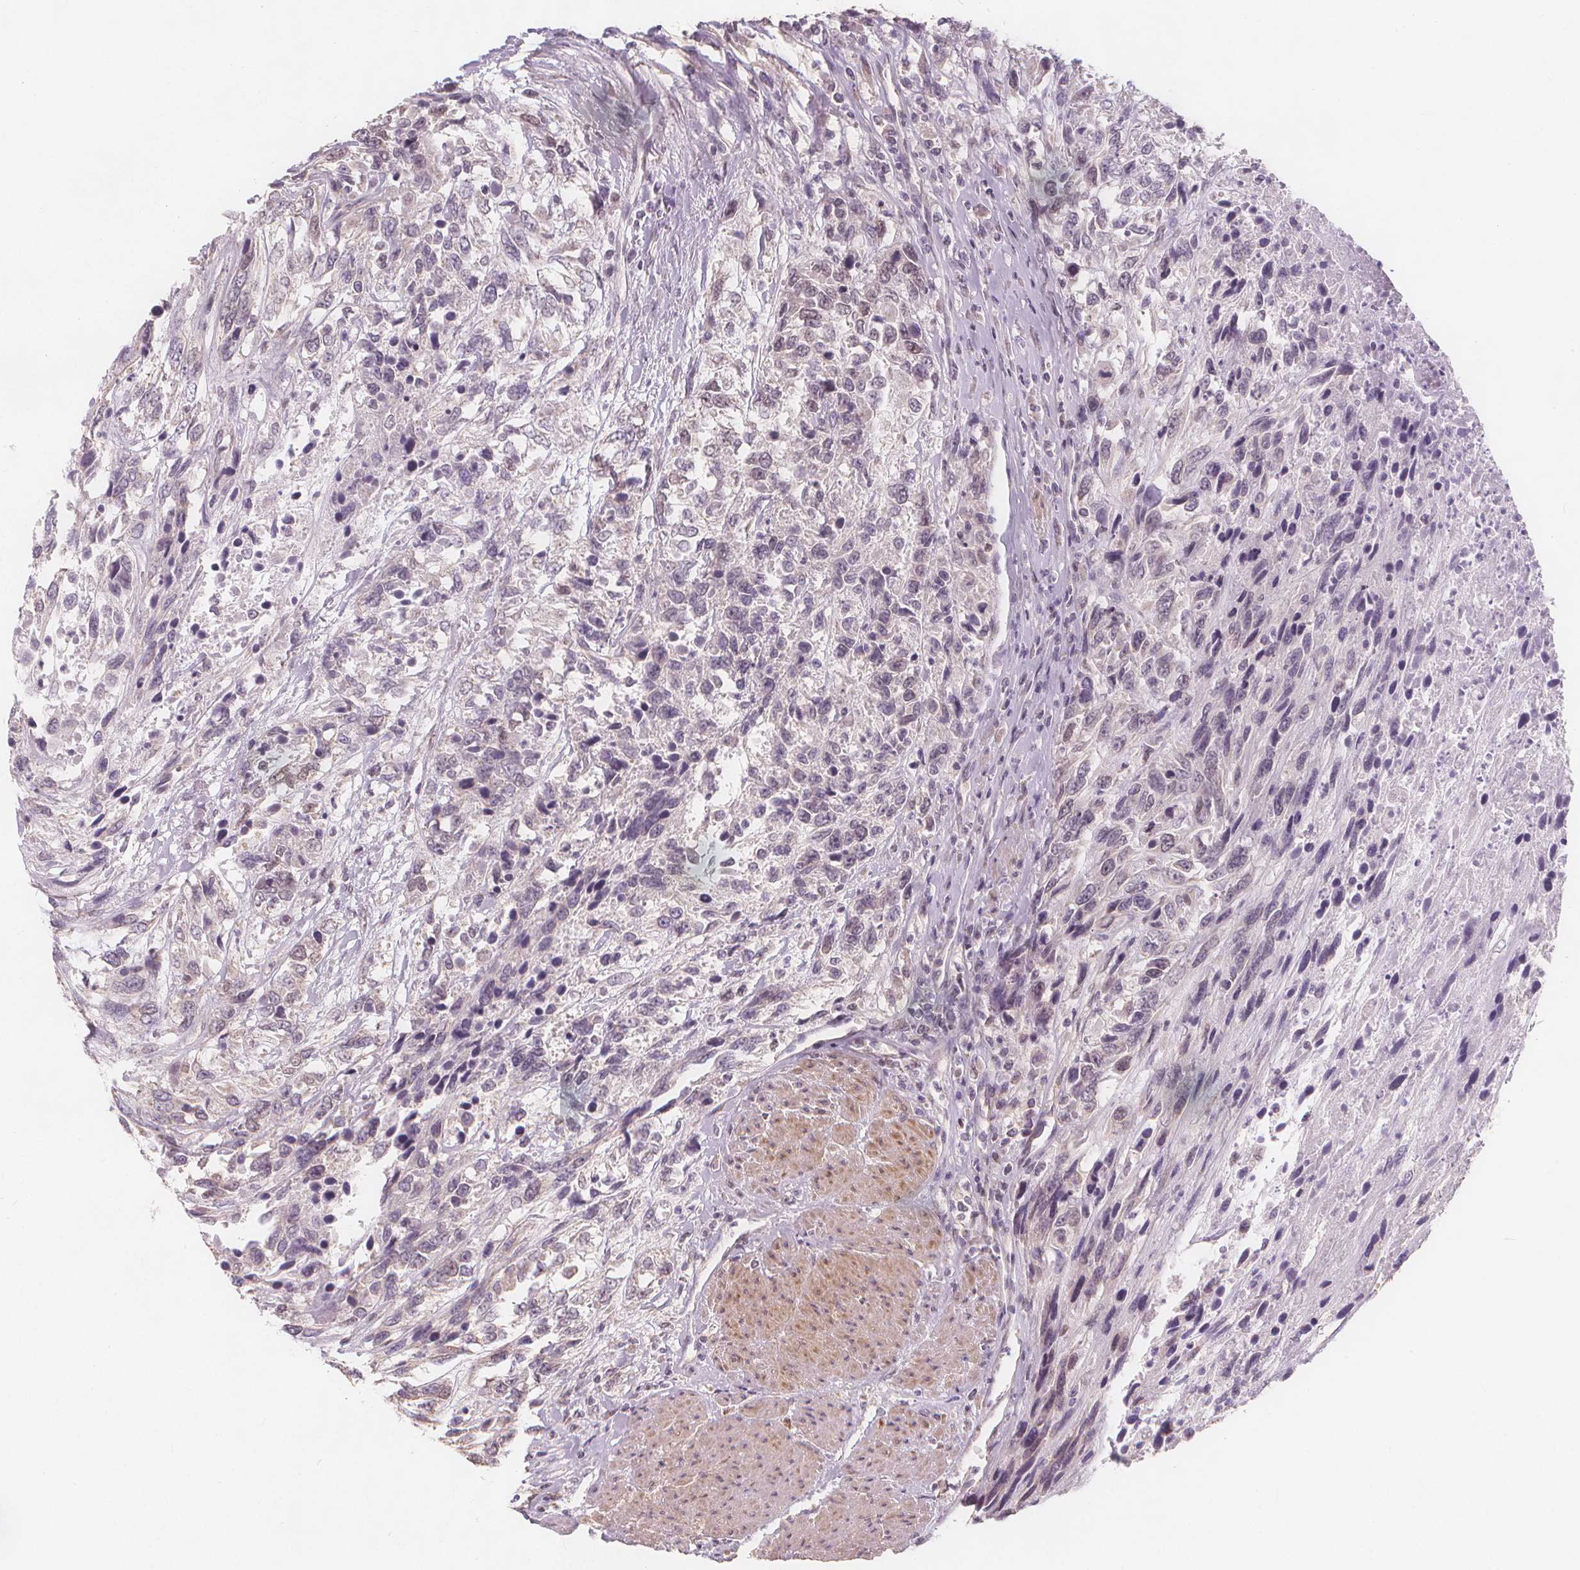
{"staining": {"intensity": "weak", "quantity": "<25%", "location": "nuclear"}, "tissue": "urothelial cancer", "cell_type": "Tumor cells", "image_type": "cancer", "snomed": [{"axis": "morphology", "description": "Urothelial carcinoma, High grade"}, {"axis": "topography", "description": "Urinary bladder"}], "caption": "Tumor cells are negative for protein expression in human urothelial cancer. (DAB IHC visualized using brightfield microscopy, high magnification).", "gene": "TIPIN", "patient": {"sex": "female", "age": 70}}